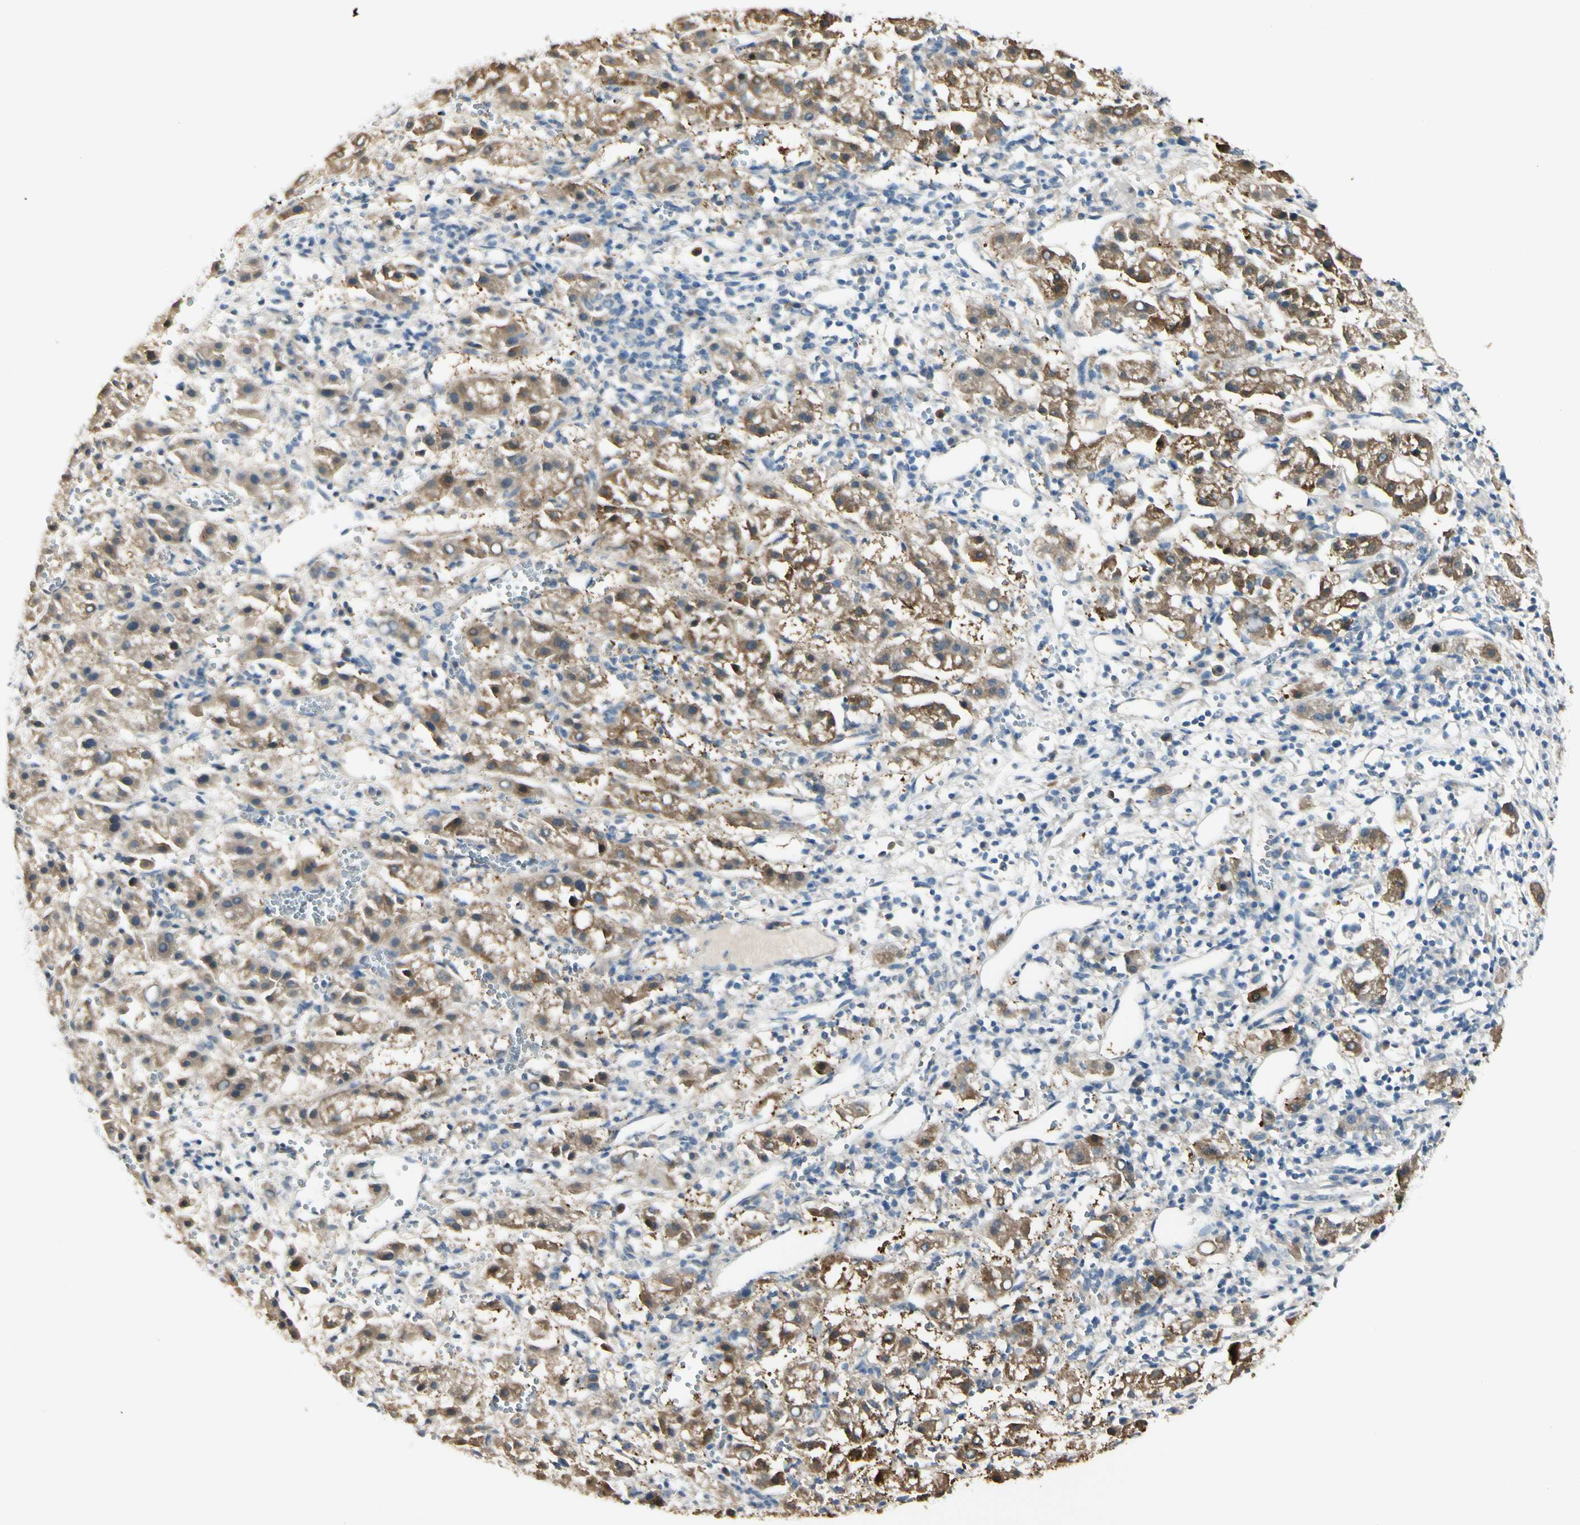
{"staining": {"intensity": "moderate", "quantity": ">75%", "location": "cytoplasmic/membranous,nuclear"}, "tissue": "liver cancer", "cell_type": "Tumor cells", "image_type": "cancer", "snomed": [{"axis": "morphology", "description": "Carcinoma, Hepatocellular, NOS"}, {"axis": "topography", "description": "Liver"}], "caption": "Protein staining reveals moderate cytoplasmic/membranous and nuclear staining in approximately >75% of tumor cells in hepatocellular carcinoma (liver).", "gene": "P3H2", "patient": {"sex": "female", "age": 58}}